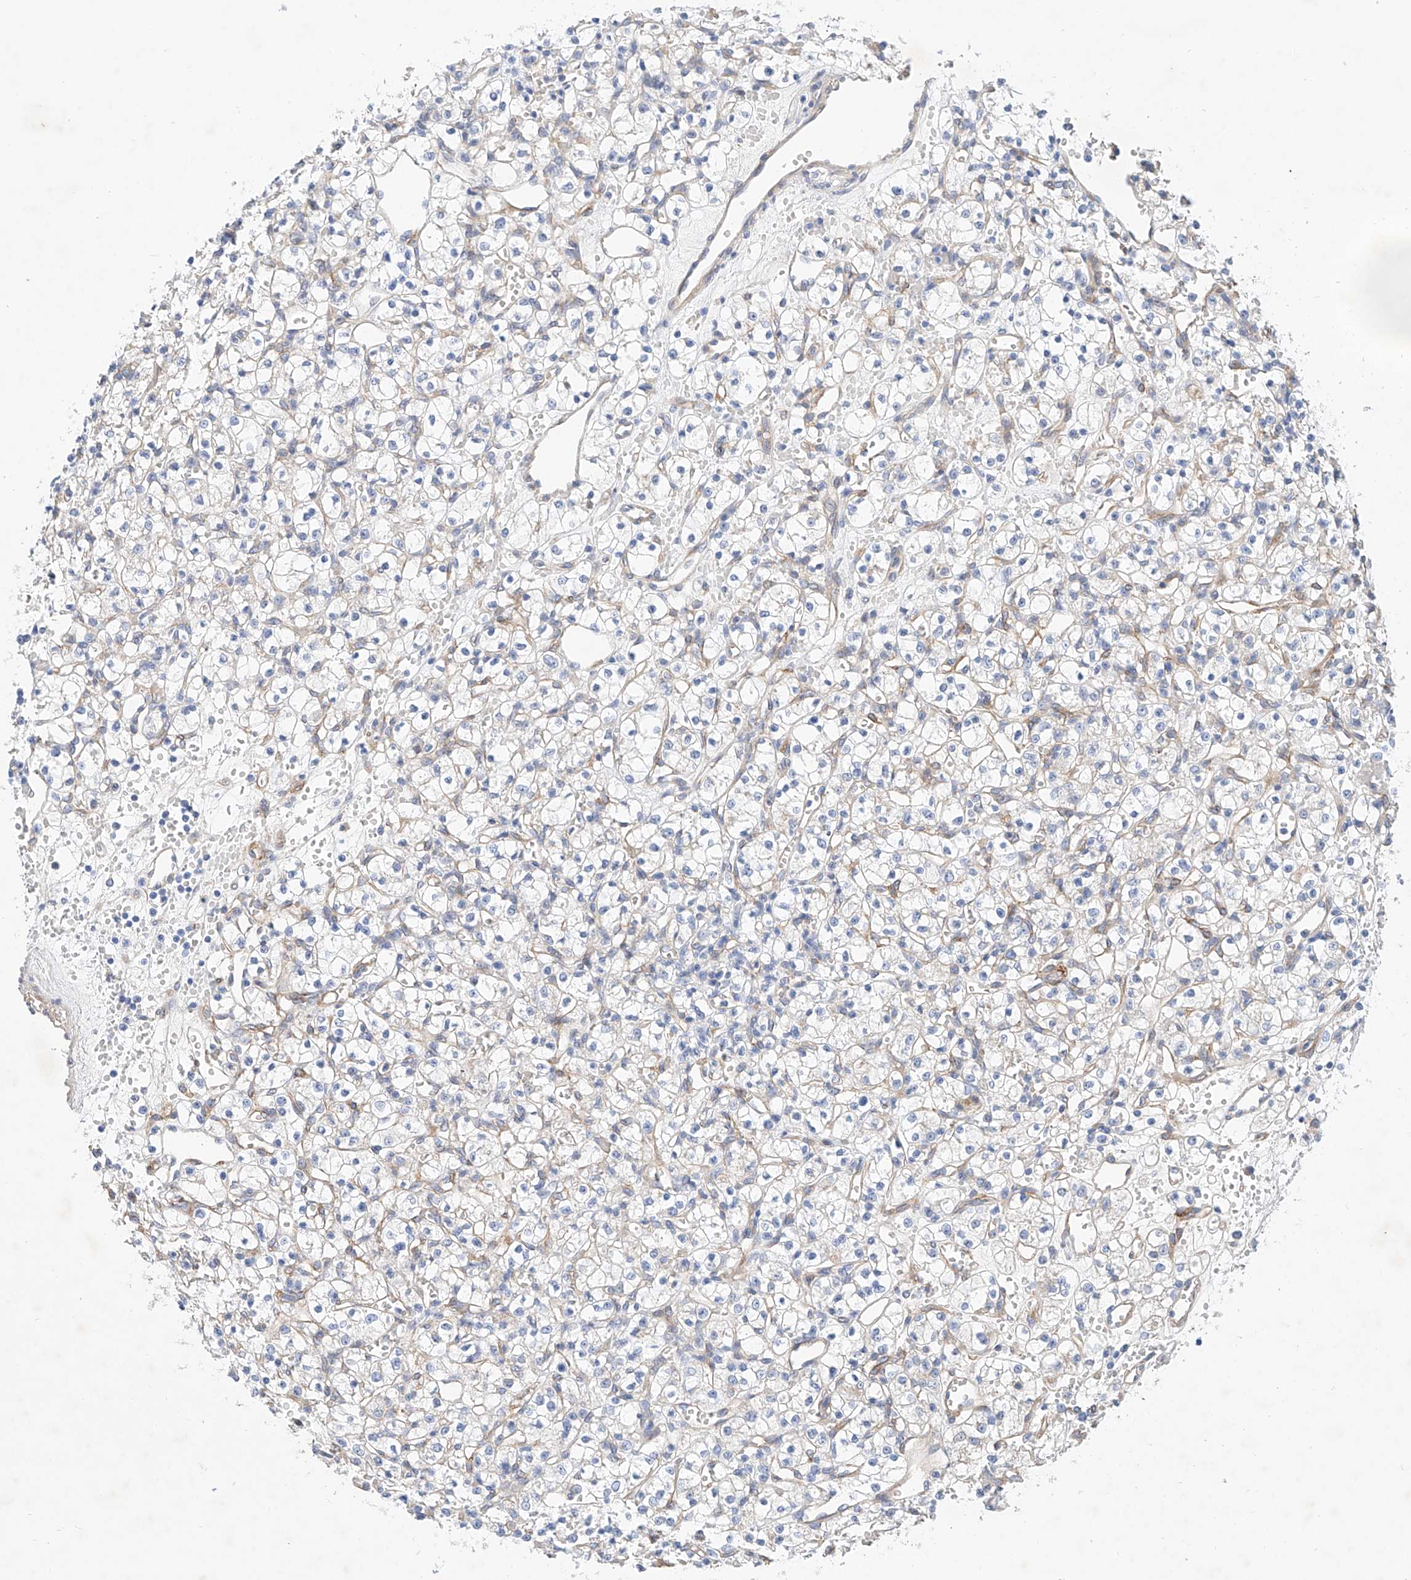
{"staining": {"intensity": "weak", "quantity": "<25%", "location": "cytoplasmic/membranous"}, "tissue": "renal cancer", "cell_type": "Tumor cells", "image_type": "cancer", "snomed": [{"axis": "morphology", "description": "Adenocarcinoma, NOS"}, {"axis": "topography", "description": "Kidney"}], "caption": "This is a histopathology image of immunohistochemistry (IHC) staining of renal adenocarcinoma, which shows no expression in tumor cells. Nuclei are stained in blue.", "gene": "SBSPON", "patient": {"sex": "female", "age": 59}}